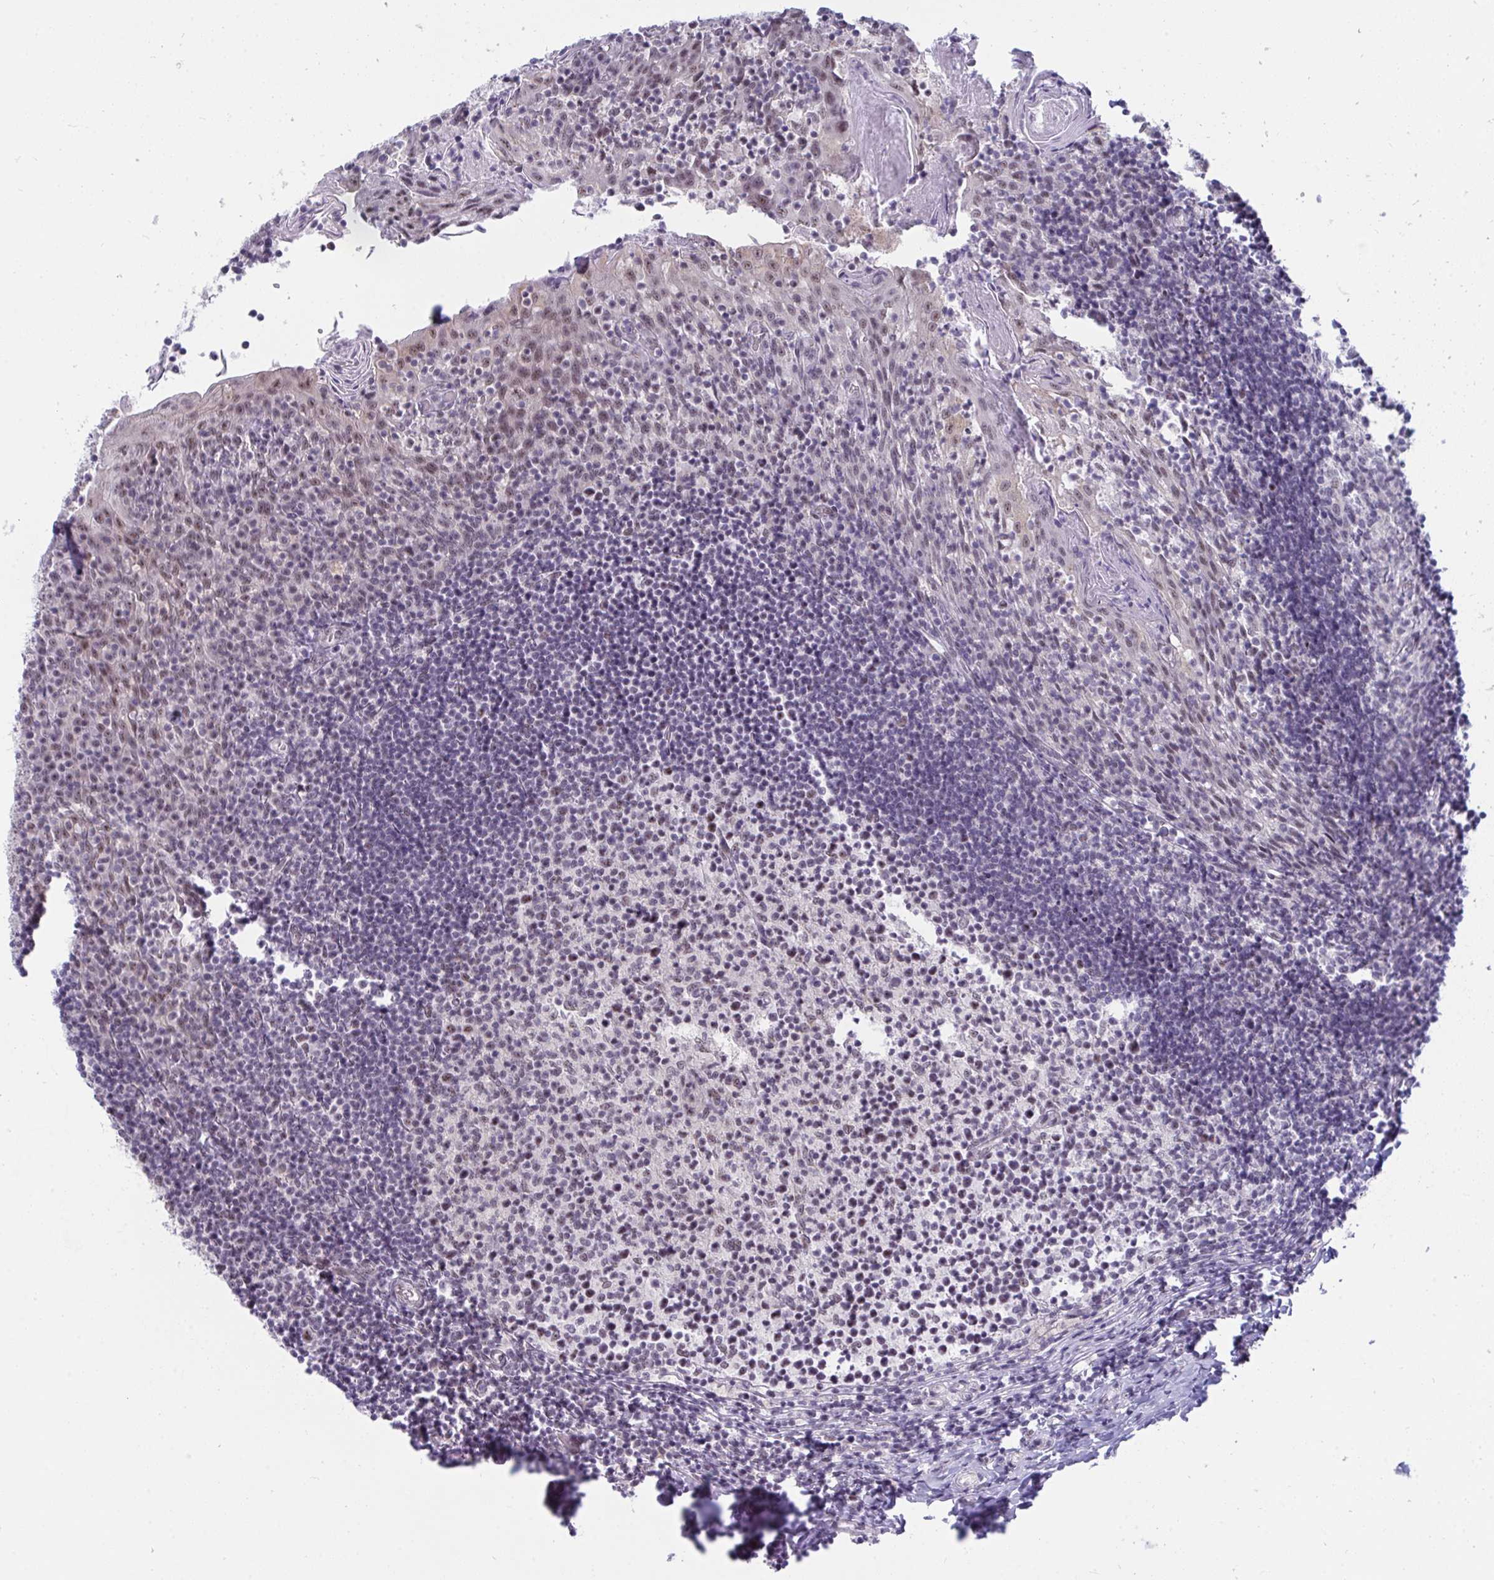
{"staining": {"intensity": "weak", "quantity": "25%-75%", "location": "nuclear"}, "tissue": "tonsil", "cell_type": "Germinal center cells", "image_type": "normal", "snomed": [{"axis": "morphology", "description": "Normal tissue, NOS"}, {"axis": "topography", "description": "Tonsil"}], "caption": "DAB (3,3'-diaminobenzidine) immunohistochemical staining of benign tonsil shows weak nuclear protein staining in approximately 25%-75% of germinal center cells.", "gene": "PRR14", "patient": {"sex": "female", "age": 10}}